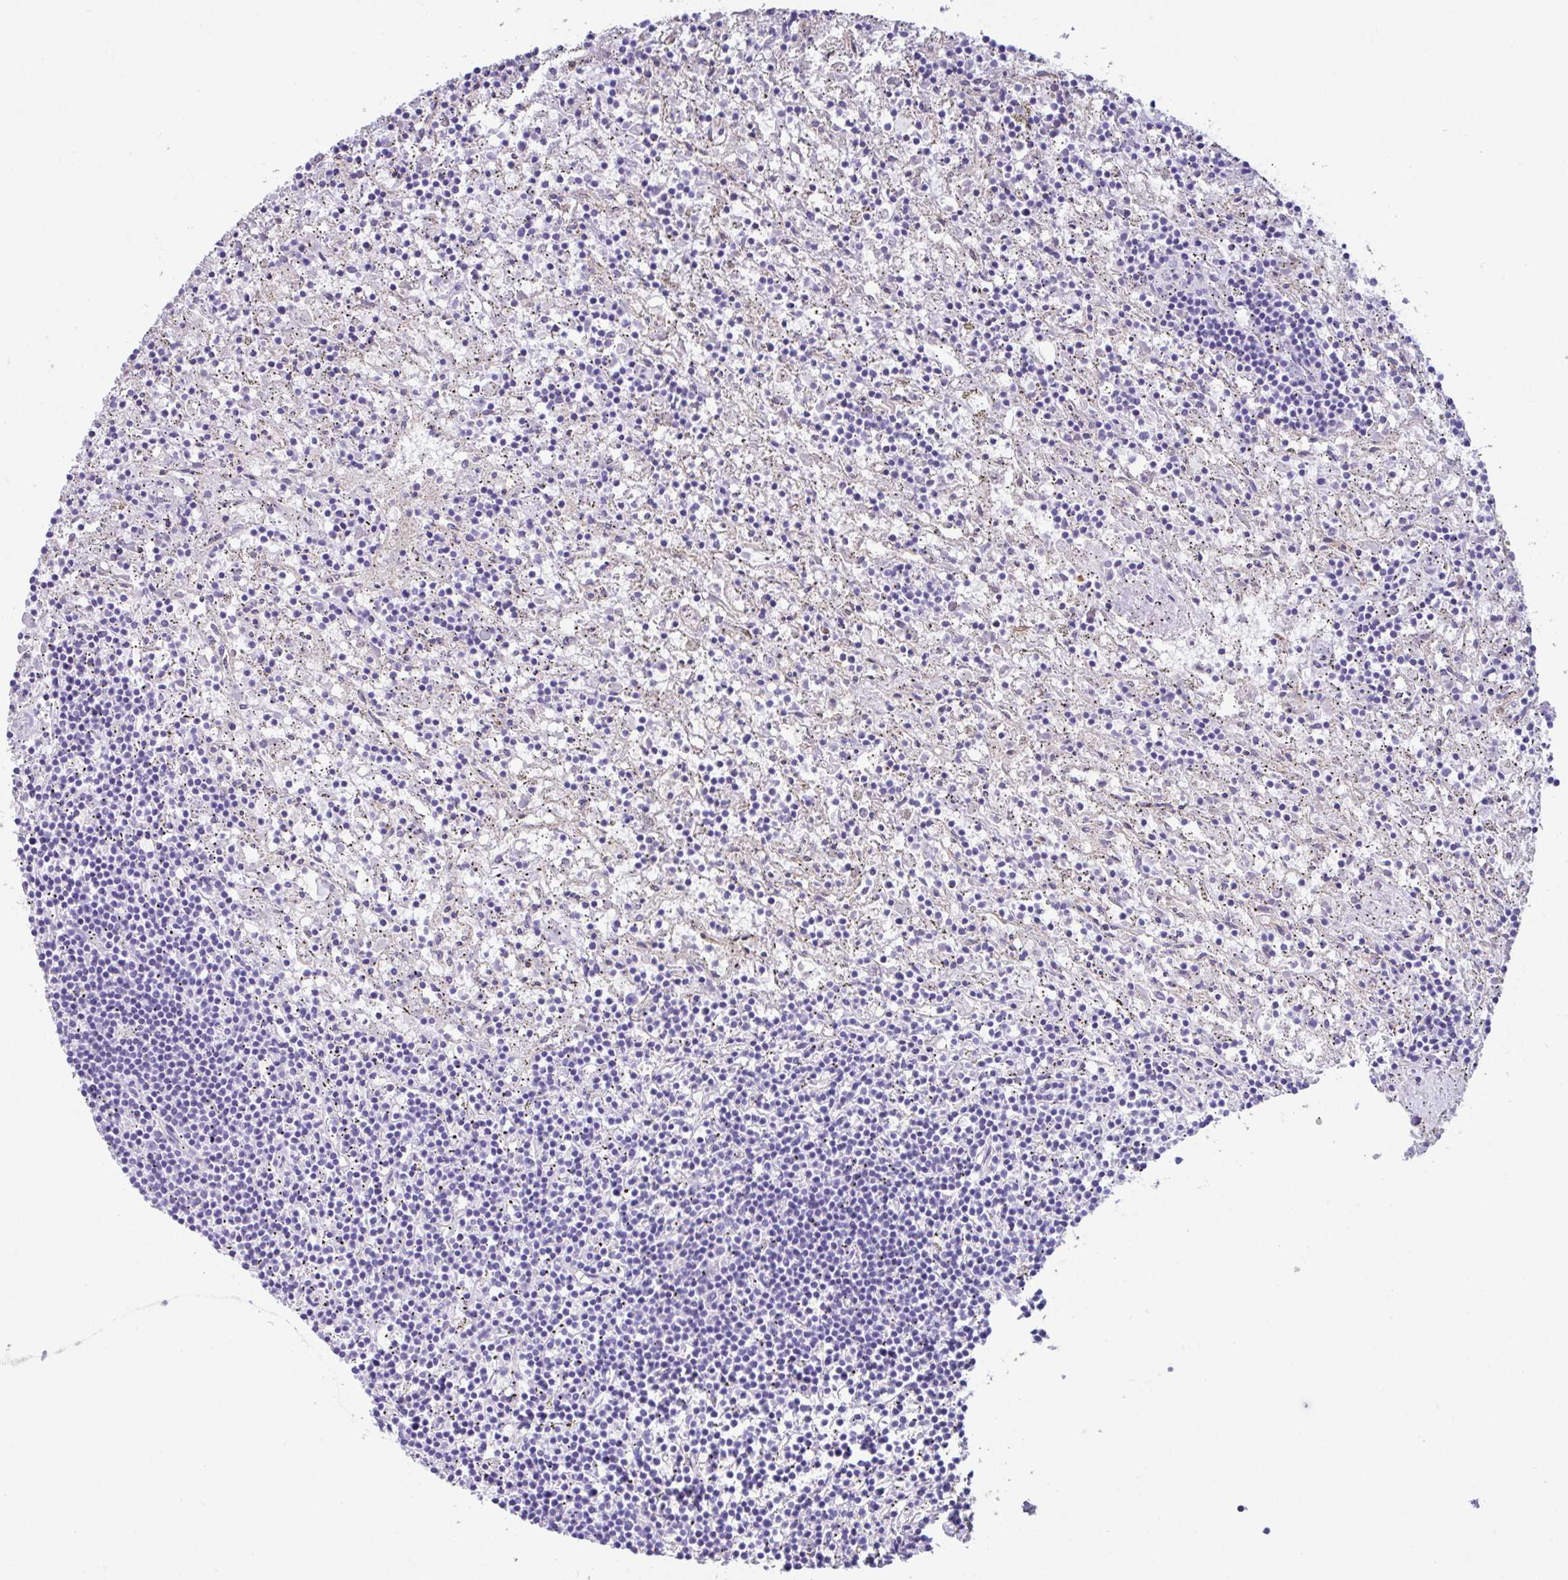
{"staining": {"intensity": "negative", "quantity": "none", "location": "none"}, "tissue": "lymphoma", "cell_type": "Tumor cells", "image_type": "cancer", "snomed": [{"axis": "morphology", "description": "Malignant lymphoma, non-Hodgkin's type, Low grade"}, {"axis": "topography", "description": "Spleen"}], "caption": "The immunohistochemistry (IHC) micrograph has no significant positivity in tumor cells of lymphoma tissue. (IHC, brightfield microscopy, high magnification).", "gene": "ZNF813", "patient": {"sex": "male", "age": 76}}